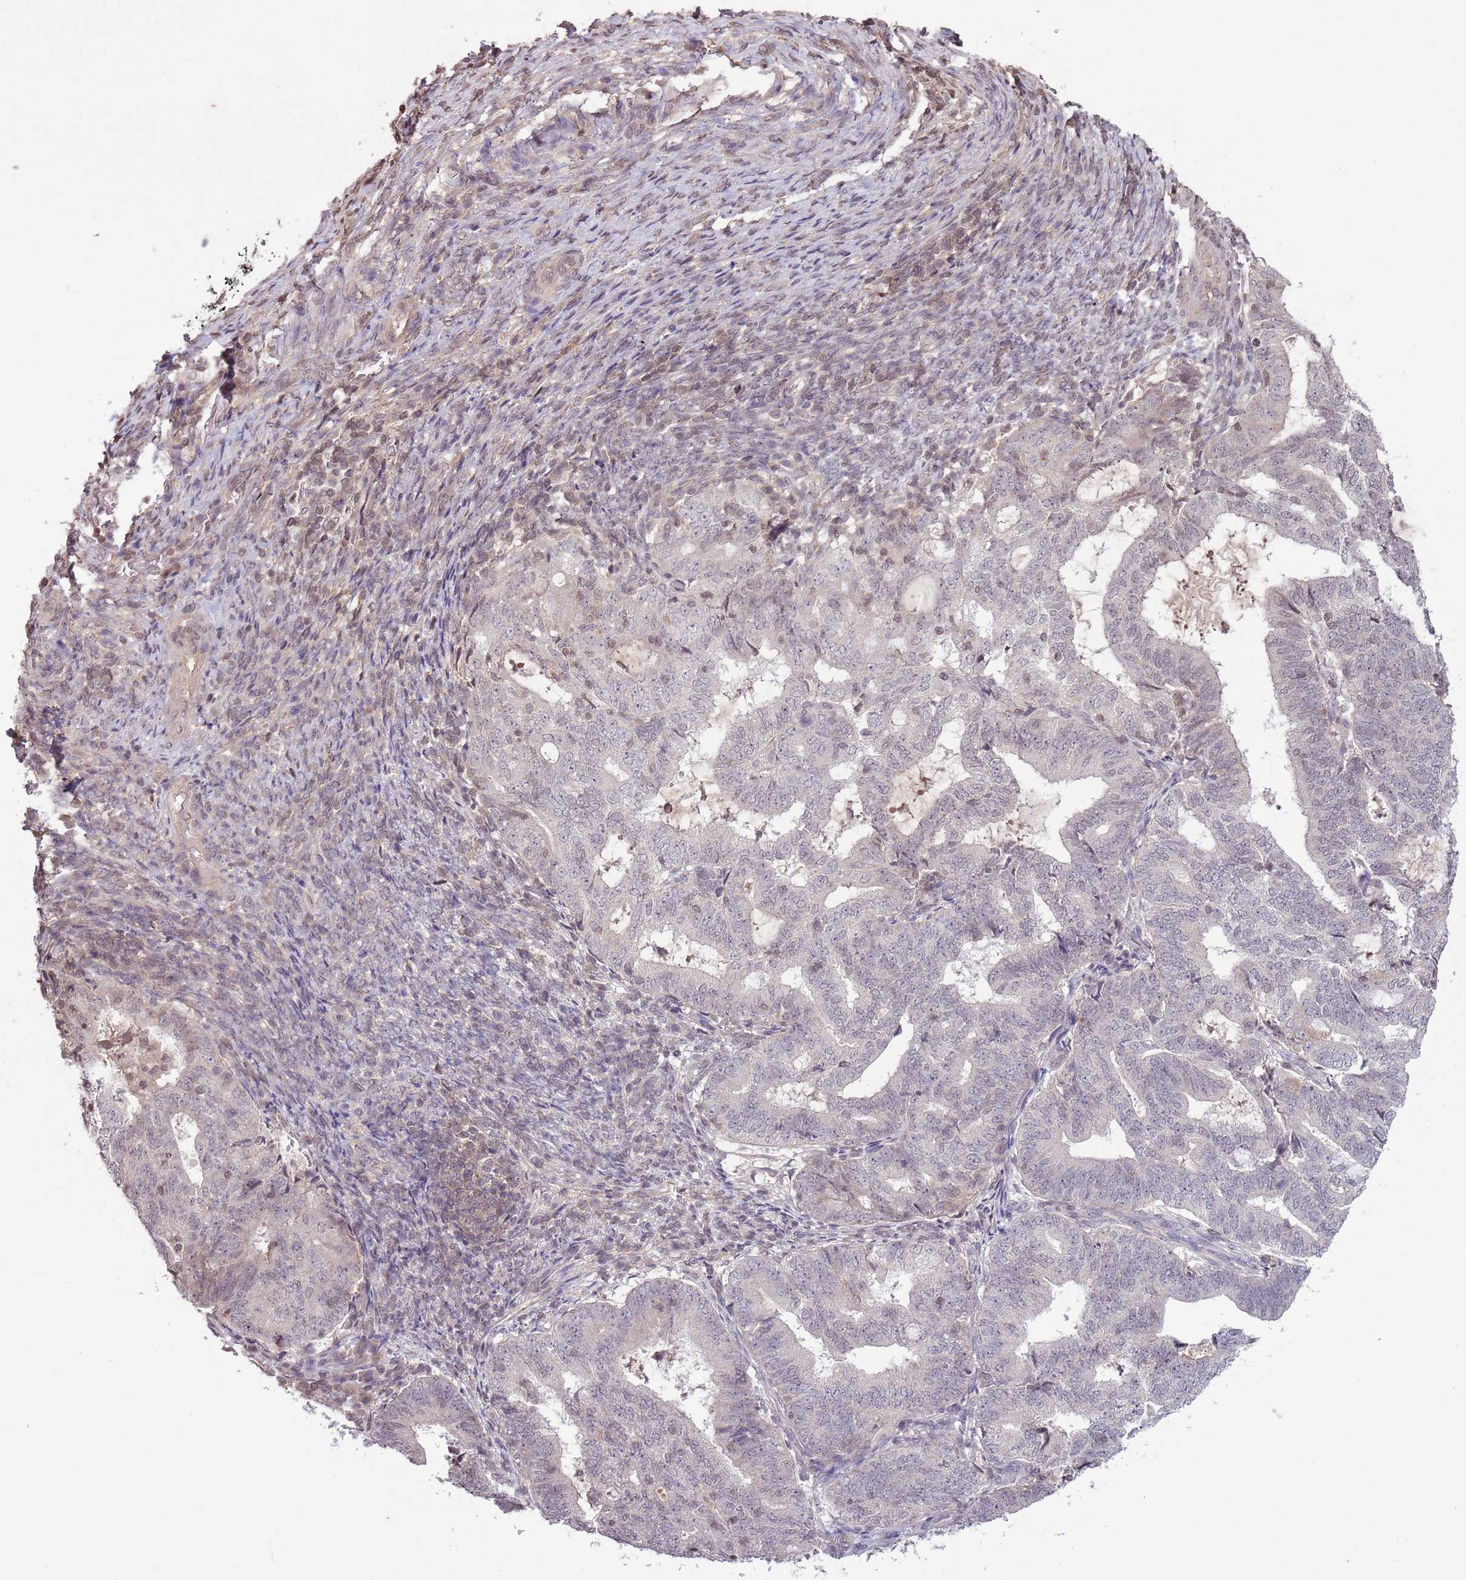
{"staining": {"intensity": "negative", "quantity": "none", "location": "none"}, "tissue": "endometrial cancer", "cell_type": "Tumor cells", "image_type": "cancer", "snomed": [{"axis": "morphology", "description": "Adenocarcinoma, NOS"}, {"axis": "topography", "description": "Endometrium"}], "caption": "DAB immunohistochemical staining of endometrial cancer (adenocarcinoma) displays no significant positivity in tumor cells.", "gene": "CAPN9", "patient": {"sex": "female", "age": 70}}